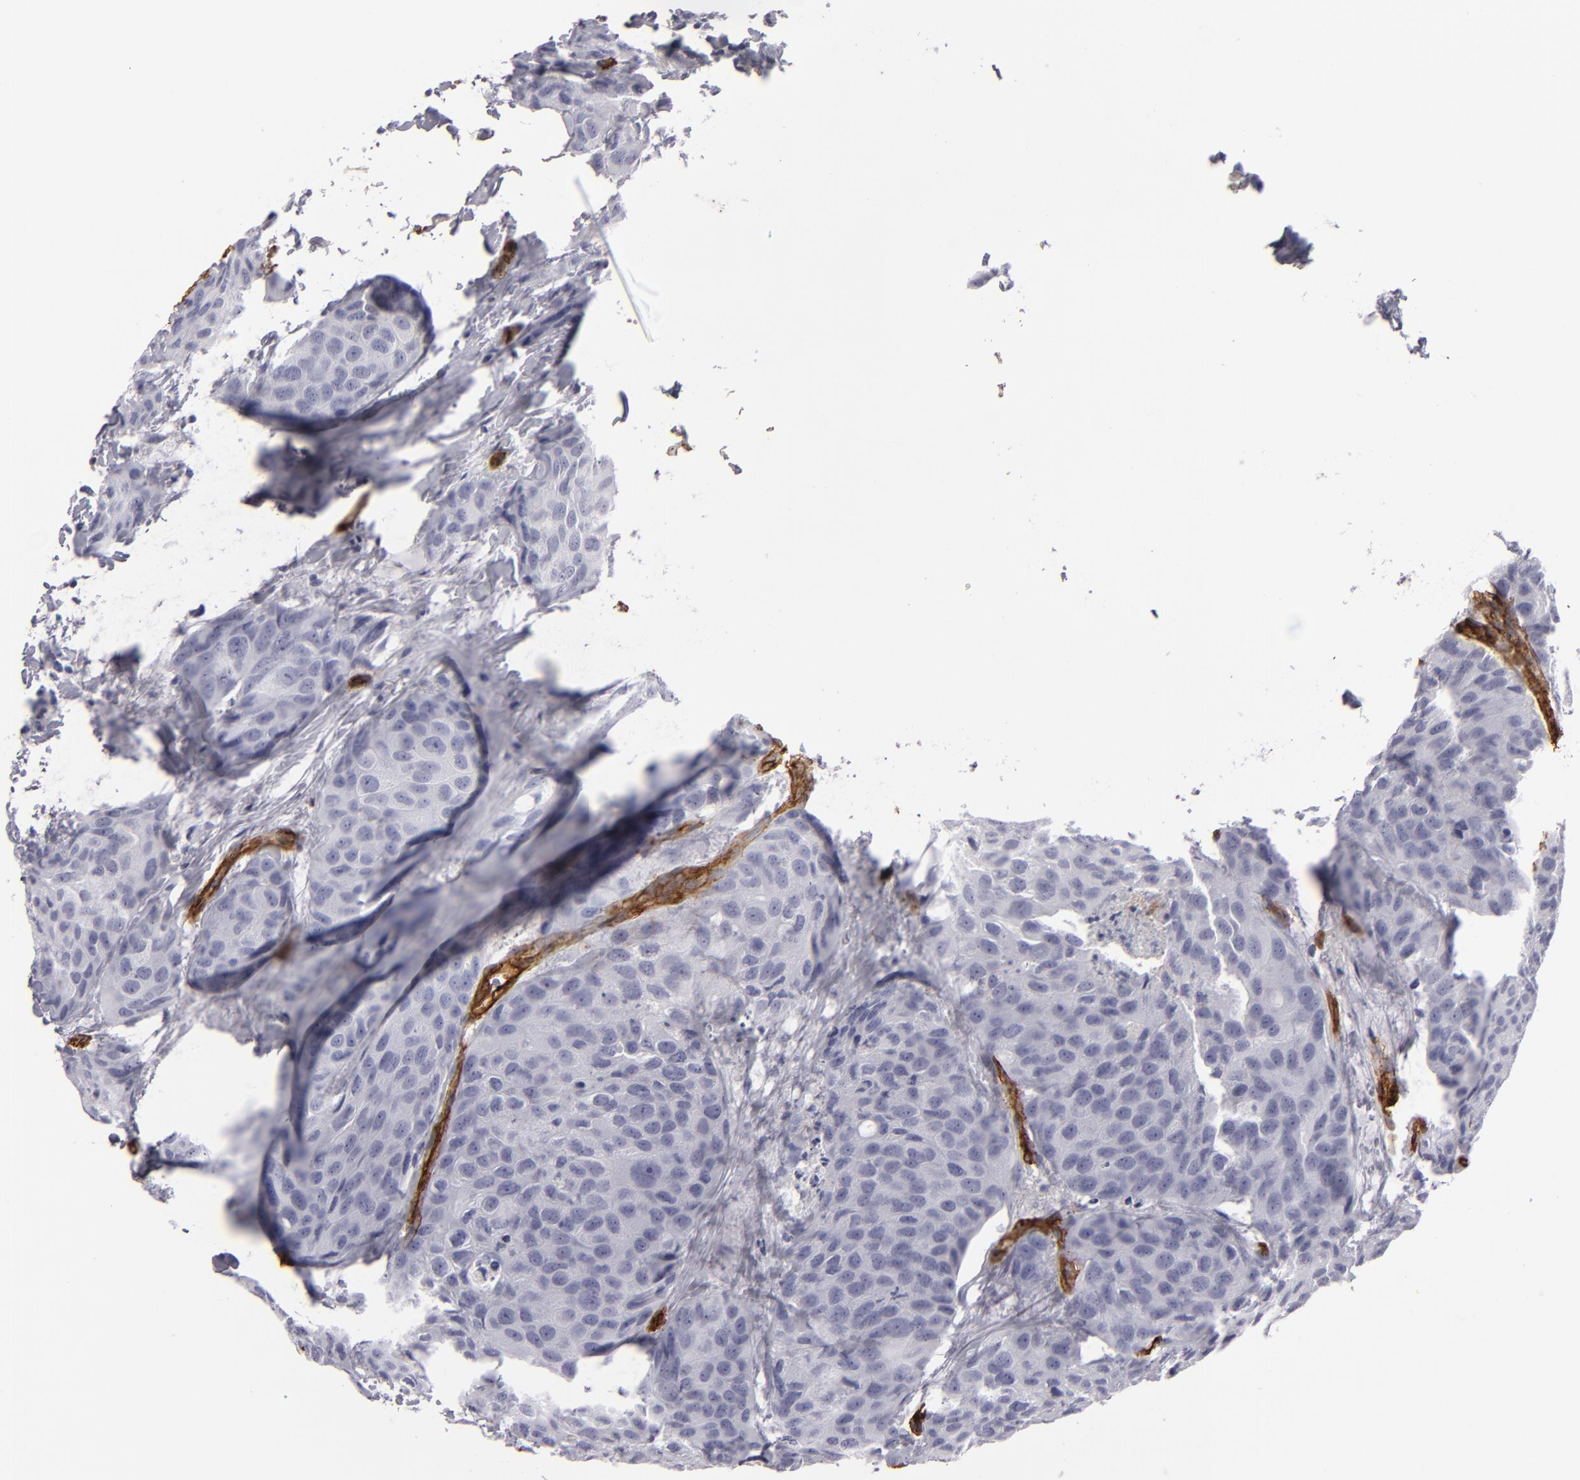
{"staining": {"intensity": "negative", "quantity": "none", "location": "none"}, "tissue": "breast cancer", "cell_type": "Tumor cells", "image_type": "cancer", "snomed": [{"axis": "morphology", "description": "Duct carcinoma"}, {"axis": "topography", "description": "Breast"}], "caption": "The micrograph reveals no staining of tumor cells in breast invasive ductal carcinoma.", "gene": "MCAM", "patient": {"sex": "female", "age": 68}}